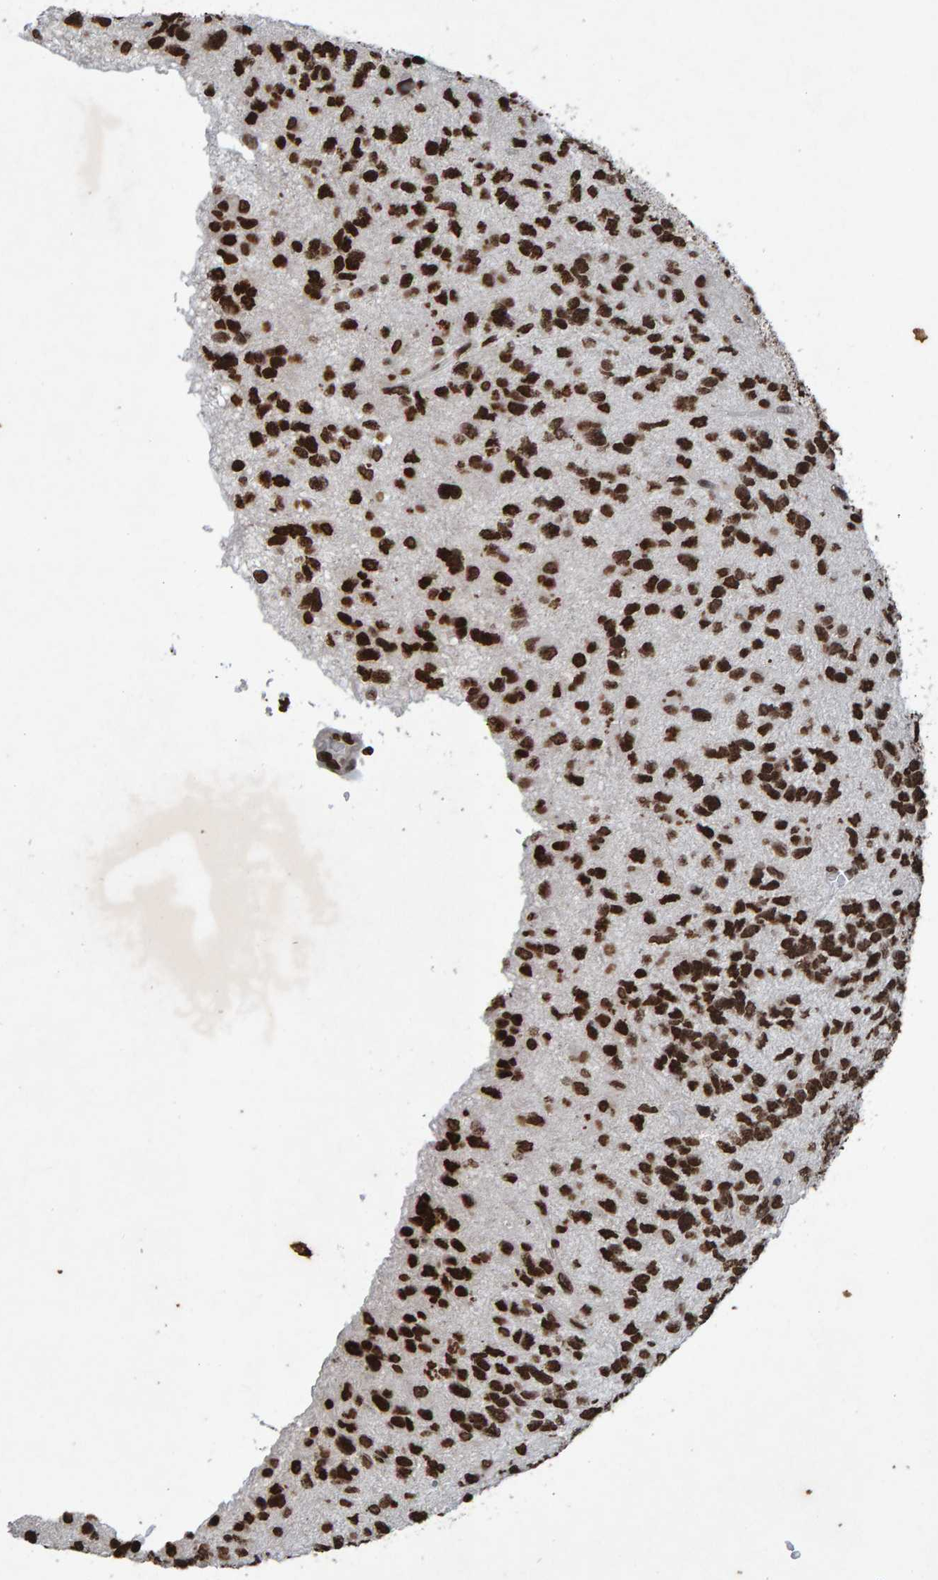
{"staining": {"intensity": "strong", "quantity": ">75%", "location": "nuclear"}, "tissue": "glioma", "cell_type": "Tumor cells", "image_type": "cancer", "snomed": [{"axis": "morphology", "description": "Glioma, malignant, High grade"}, {"axis": "topography", "description": "Brain"}], "caption": "Protein staining of glioma tissue shows strong nuclear staining in approximately >75% of tumor cells. Using DAB (brown) and hematoxylin (blue) stains, captured at high magnification using brightfield microscopy.", "gene": "H2AZ1", "patient": {"sex": "female", "age": 58}}